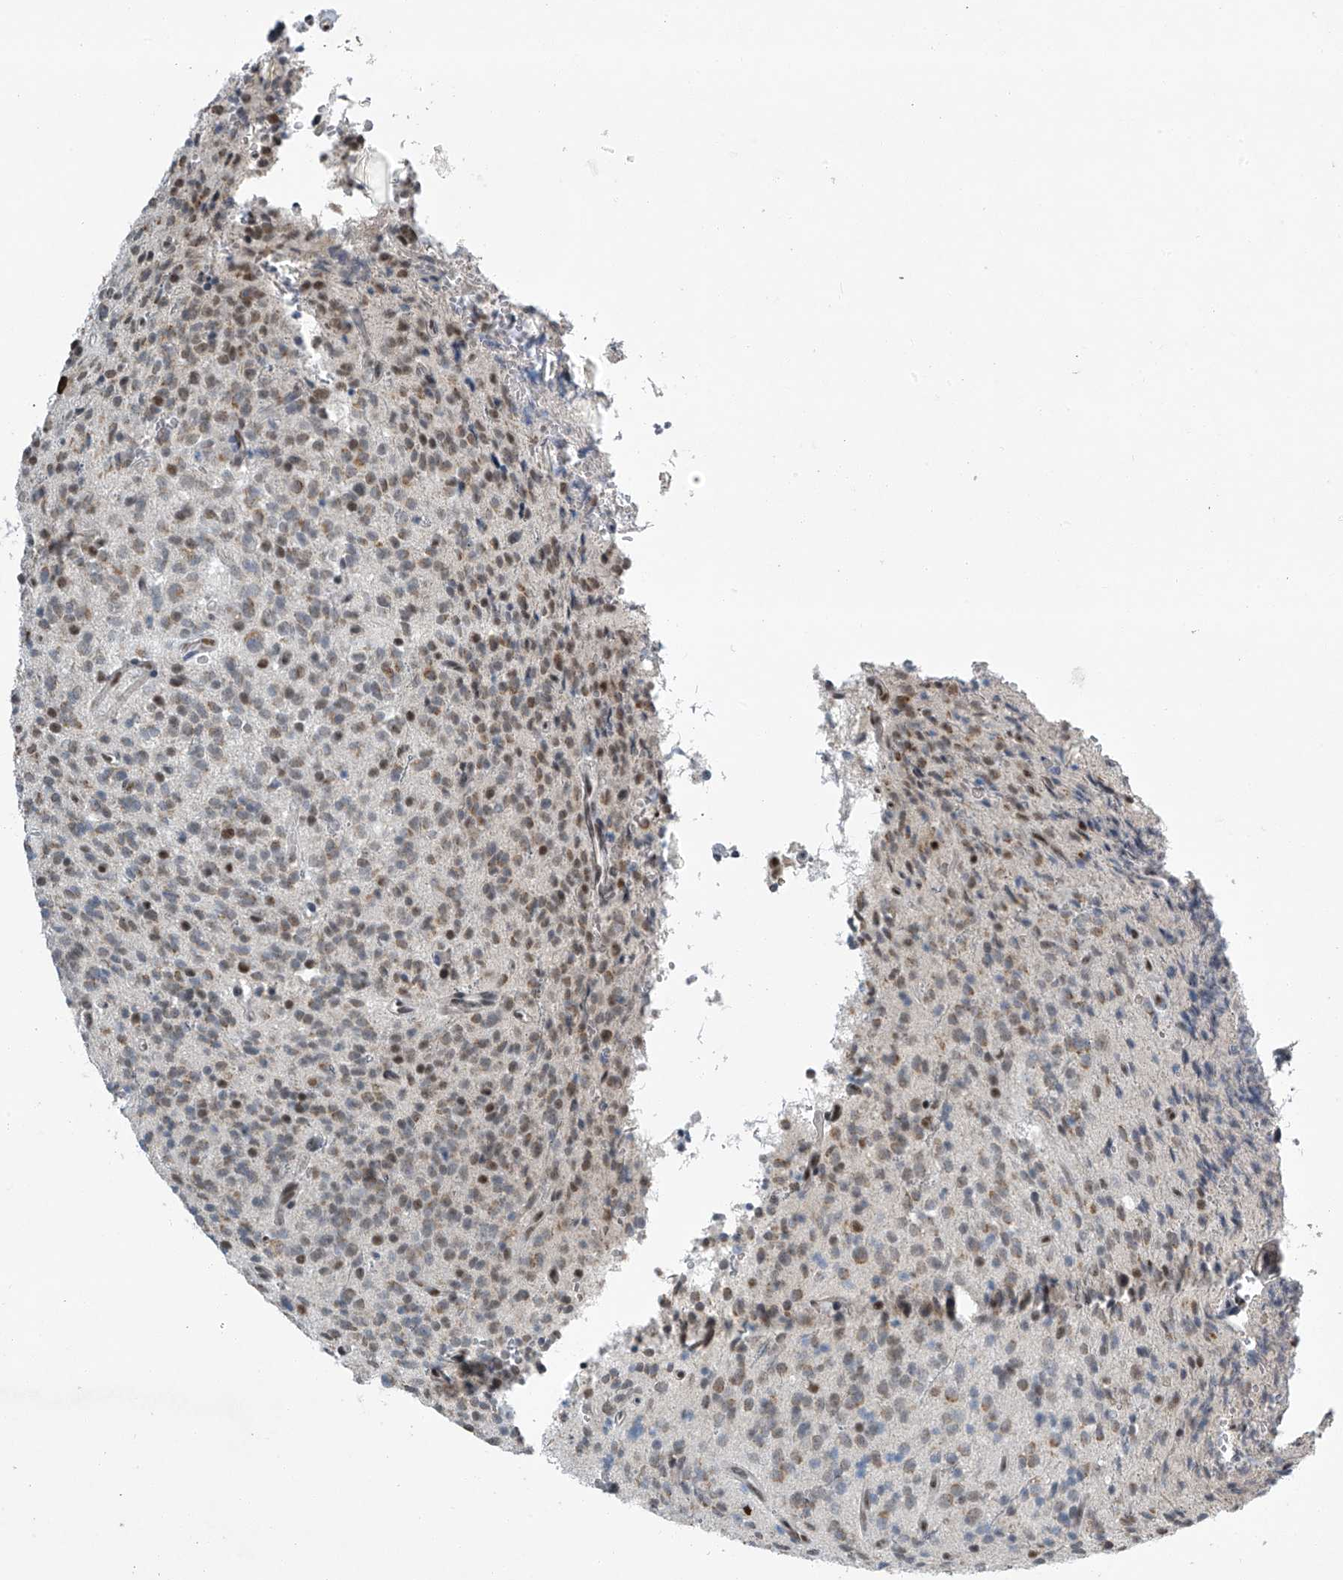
{"staining": {"intensity": "weak", "quantity": "25%-75%", "location": "cytoplasmic/membranous,nuclear"}, "tissue": "glioma", "cell_type": "Tumor cells", "image_type": "cancer", "snomed": [{"axis": "morphology", "description": "Glioma, malignant, High grade"}, {"axis": "topography", "description": "Brain"}], "caption": "DAB (3,3'-diaminobenzidine) immunohistochemical staining of glioma displays weak cytoplasmic/membranous and nuclear protein positivity in about 25%-75% of tumor cells.", "gene": "TAF8", "patient": {"sex": "male", "age": 34}}